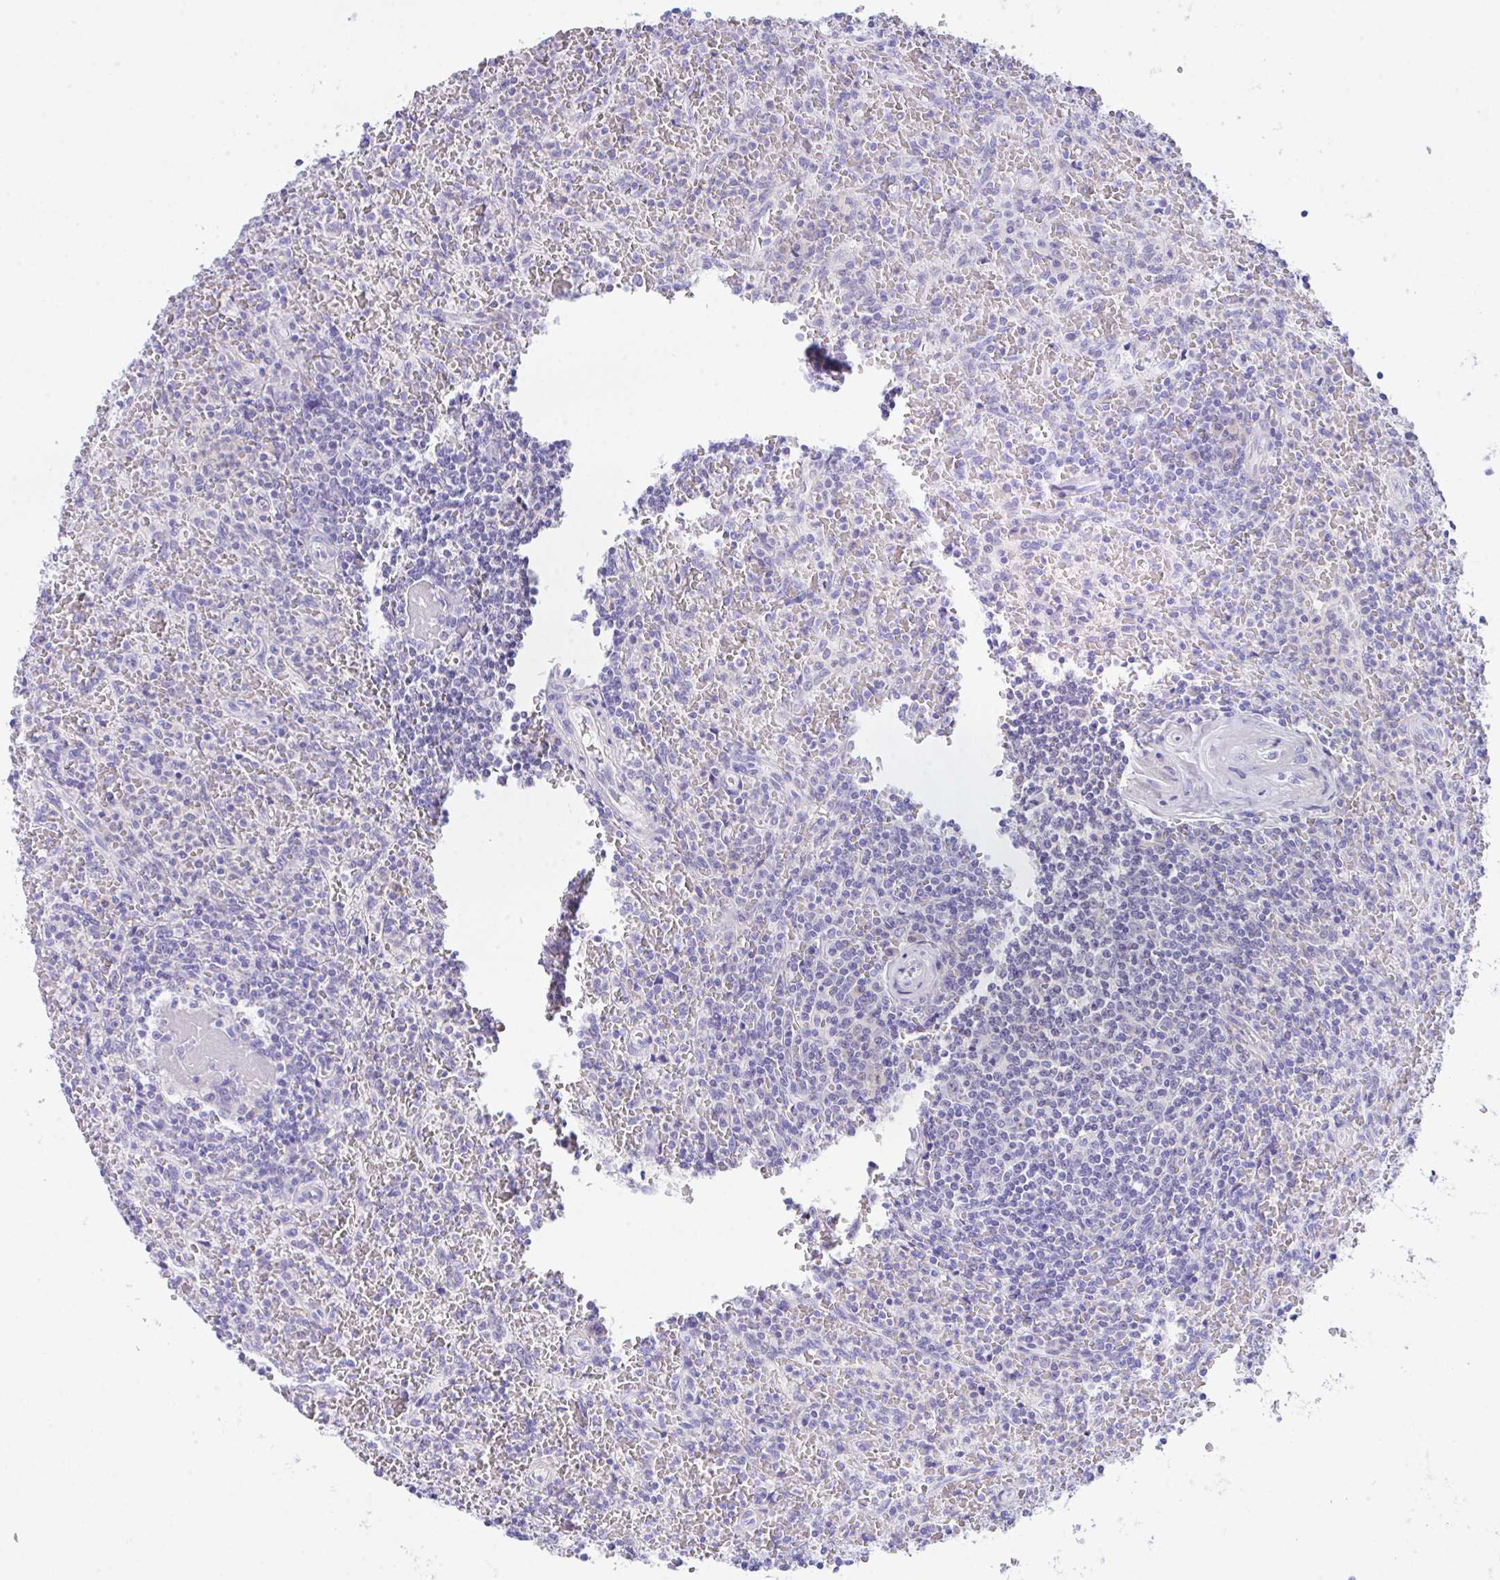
{"staining": {"intensity": "negative", "quantity": "none", "location": "none"}, "tissue": "lymphoma", "cell_type": "Tumor cells", "image_type": "cancer", "snomed": [{"axis": "morphology", "description": "Malignant lymphoma, non-Hodgkin's type, Low grade"}, {"axis": "topography", "description": "Spleen"}], "caption": "Low-grade malignant lymphoma, non-Hodgkin's type stained for a protein using immunohistochemistry demonstrates no positivity tumor cells.", "gene": "HOXB4", "patient": {"sex": "female", "age": 64}}